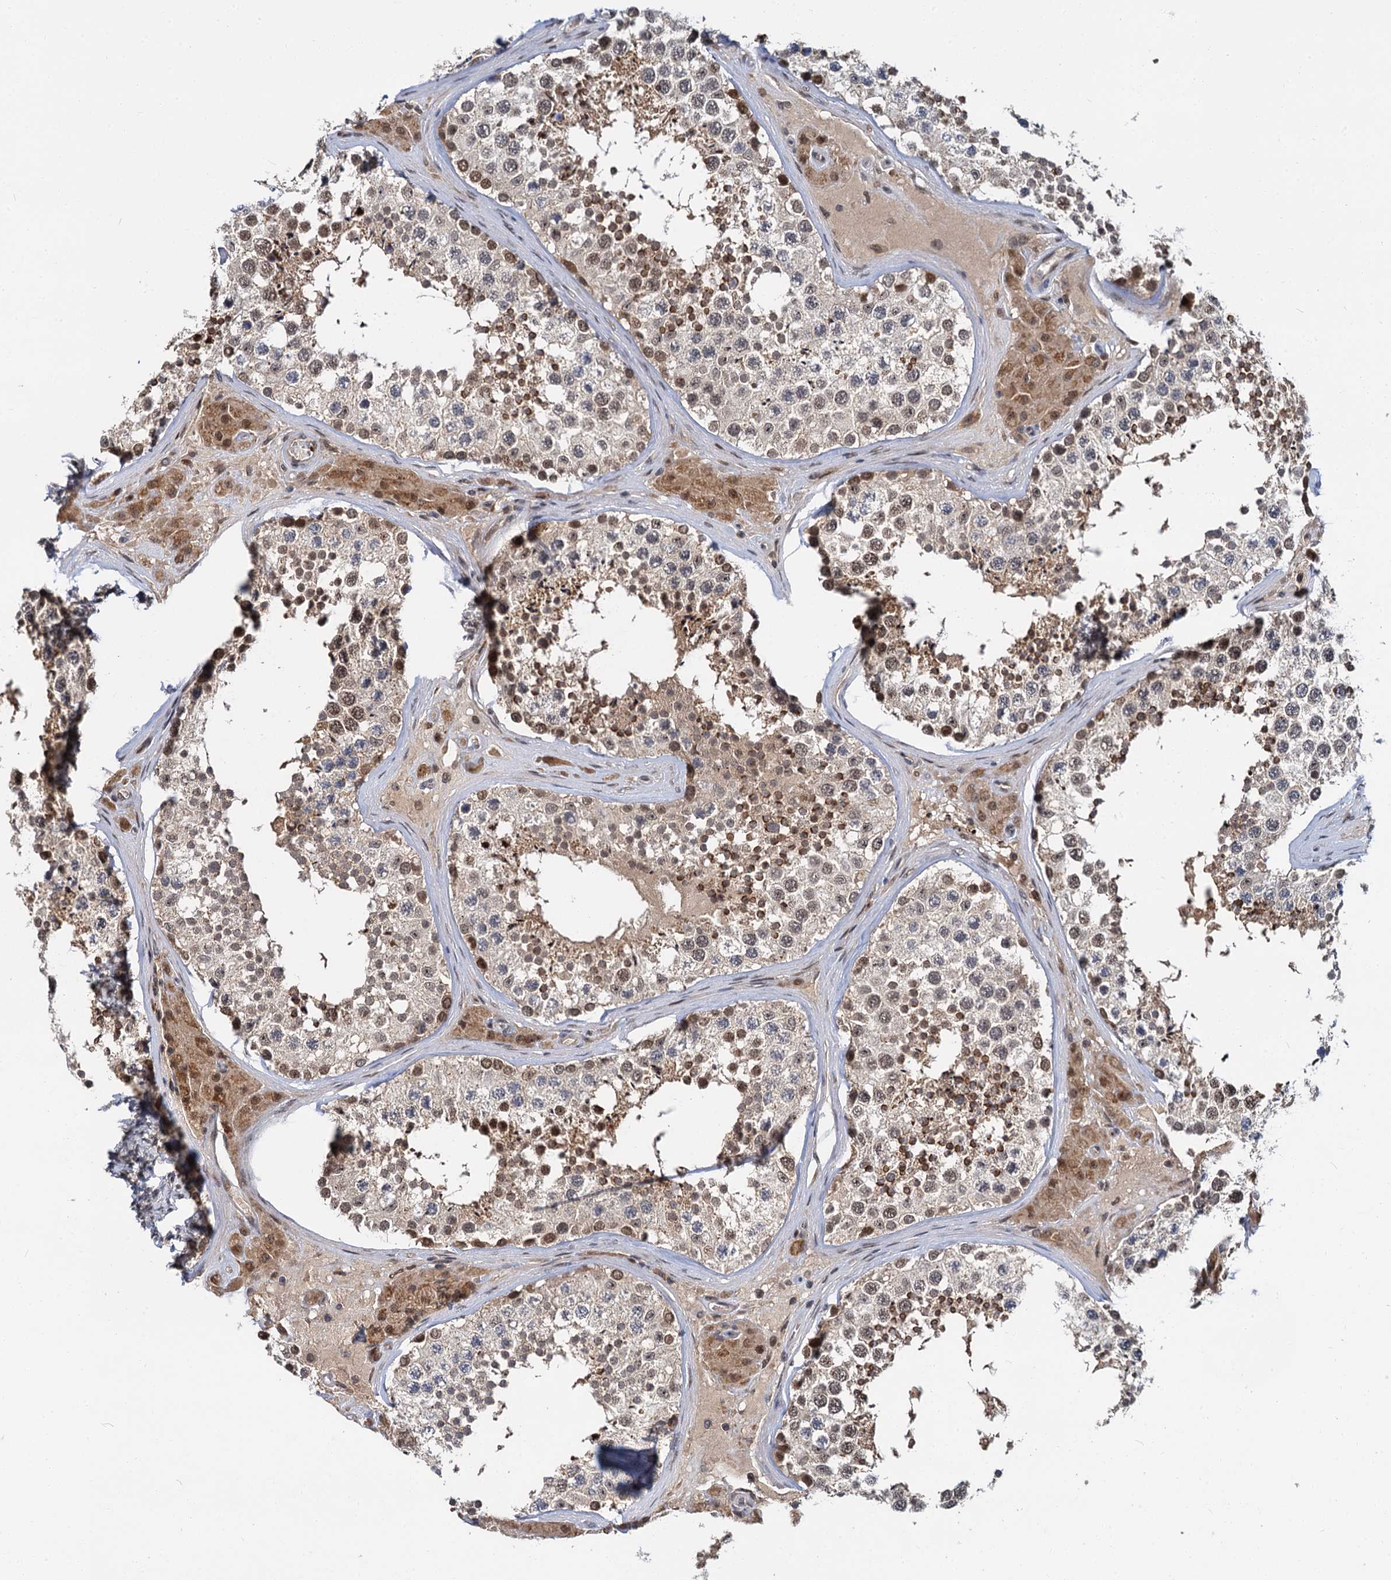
{"staining": {"intensity": "moderate", "quantity": "25%-75%", "location": "cytoplasmic/membranous,nuclear"}, "tissue": "testis", "cell_type": "Cells in seminiferous ducts", "image_type": "normal", "snomed": [{"axis": "morphology", "description": "Normal tissue, NOS"}, {"axis": "topography", "description": "Testis"}], "caption": "Immunohistochemical staining of unremarkable testis exhibits 25%-75% levels of moderate cytoplasmic/membranous,nuclear protein expression in approximately 25%-75% of cells in seminiferous ducts. (IHC, brightfield microscopy, high magnification).", "gene": "MBD6", "patient": {"sex": "male", "age": 46}}